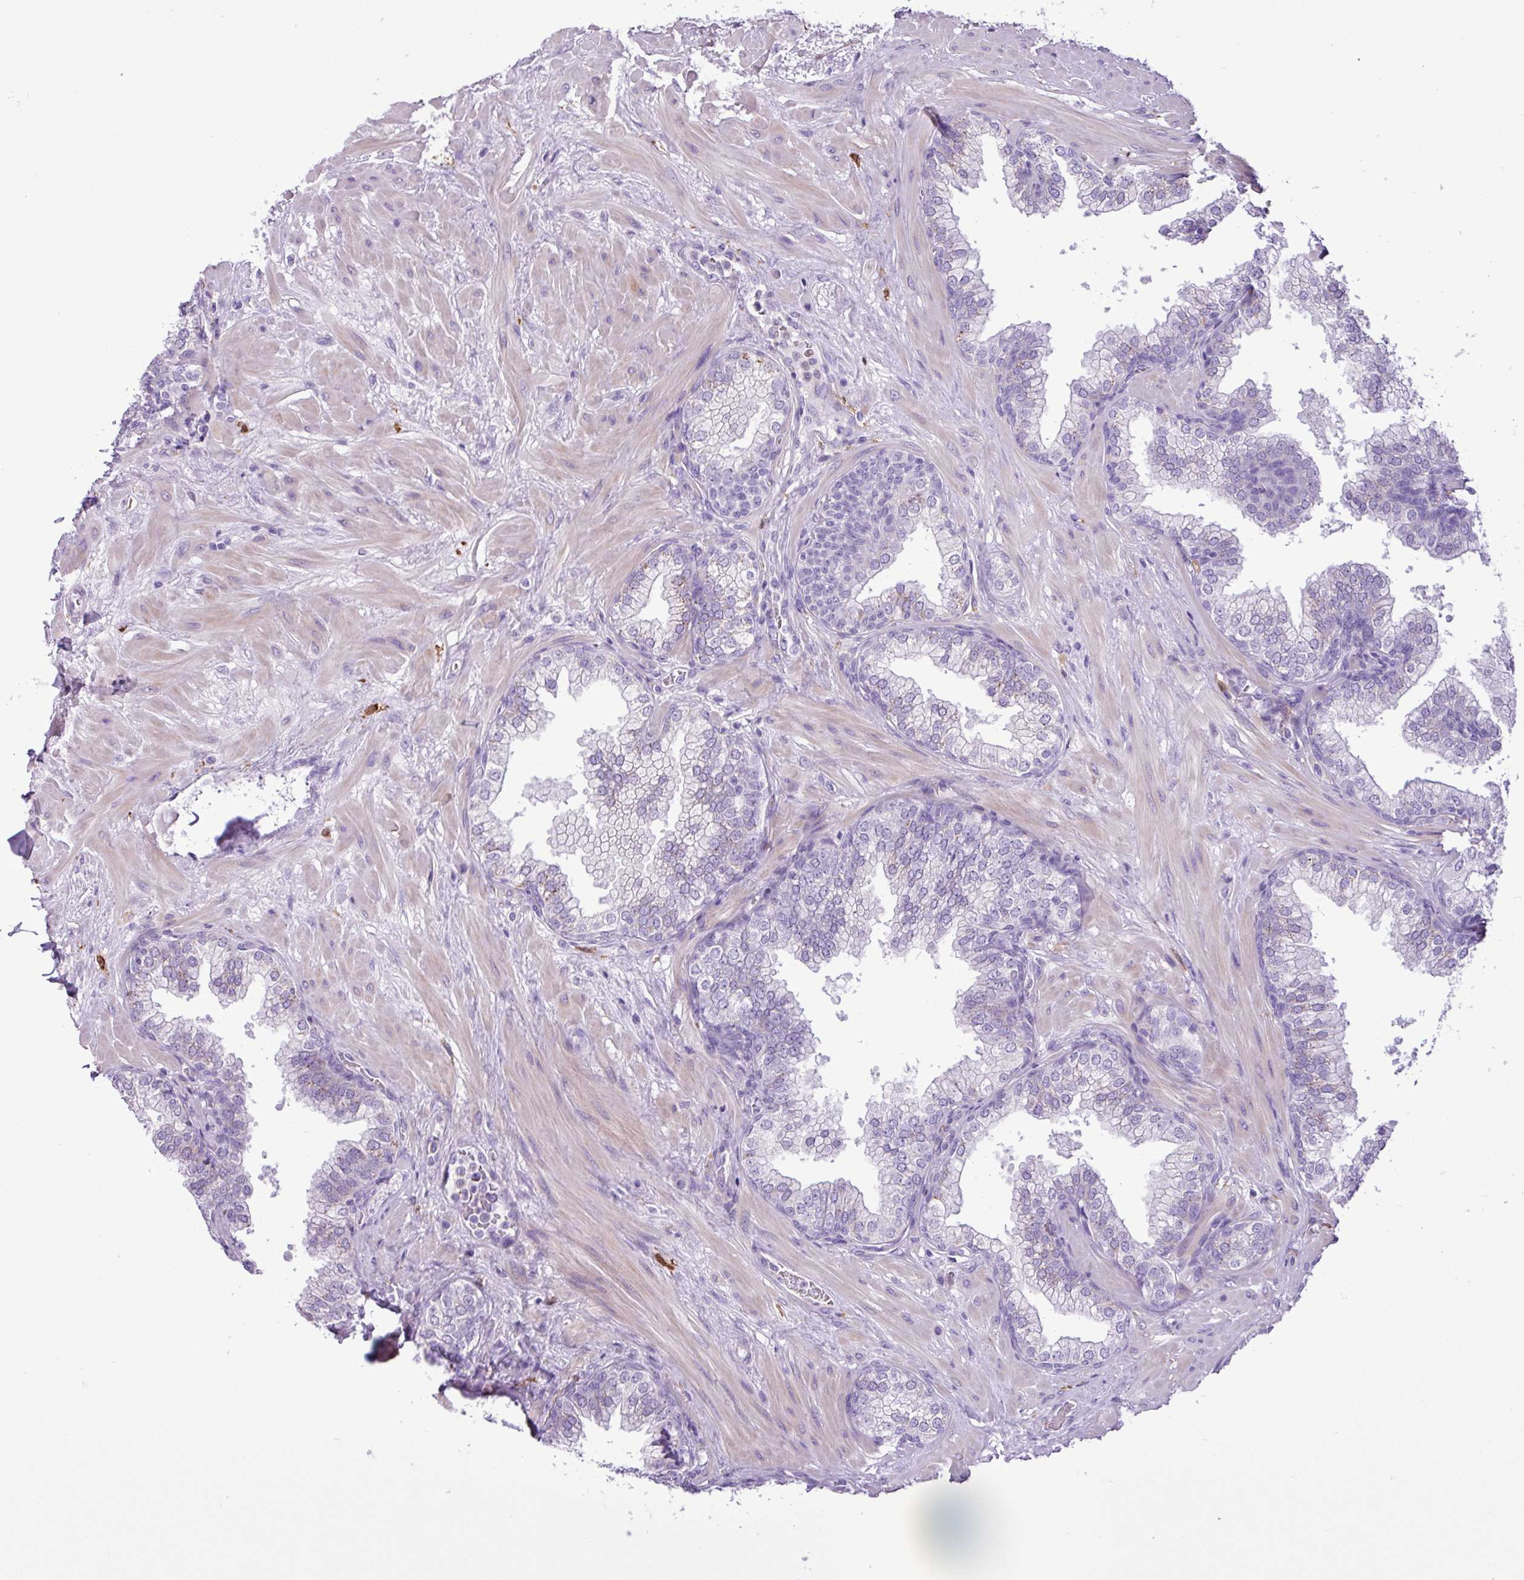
{"staining": {"intensity": "negative", "quantity": "none", "location": "none"}, "tissue": "prostate", "cell_type": "Glandular cells", "image_type": "normal", "snomed": [{"axis": "morphology", "description": "Normal tissue, NOS"}, {"axis": "topography", "description": "Prostate"}], "caption": "Micrograph shows no significant protein positivity in glandular cells of normal prostate. (Immunohistochemistry (ihc), brightfield microscopy, high magnification).", "gene": "TMEM200C", "patient": {"sex": "male", "age": 60}}